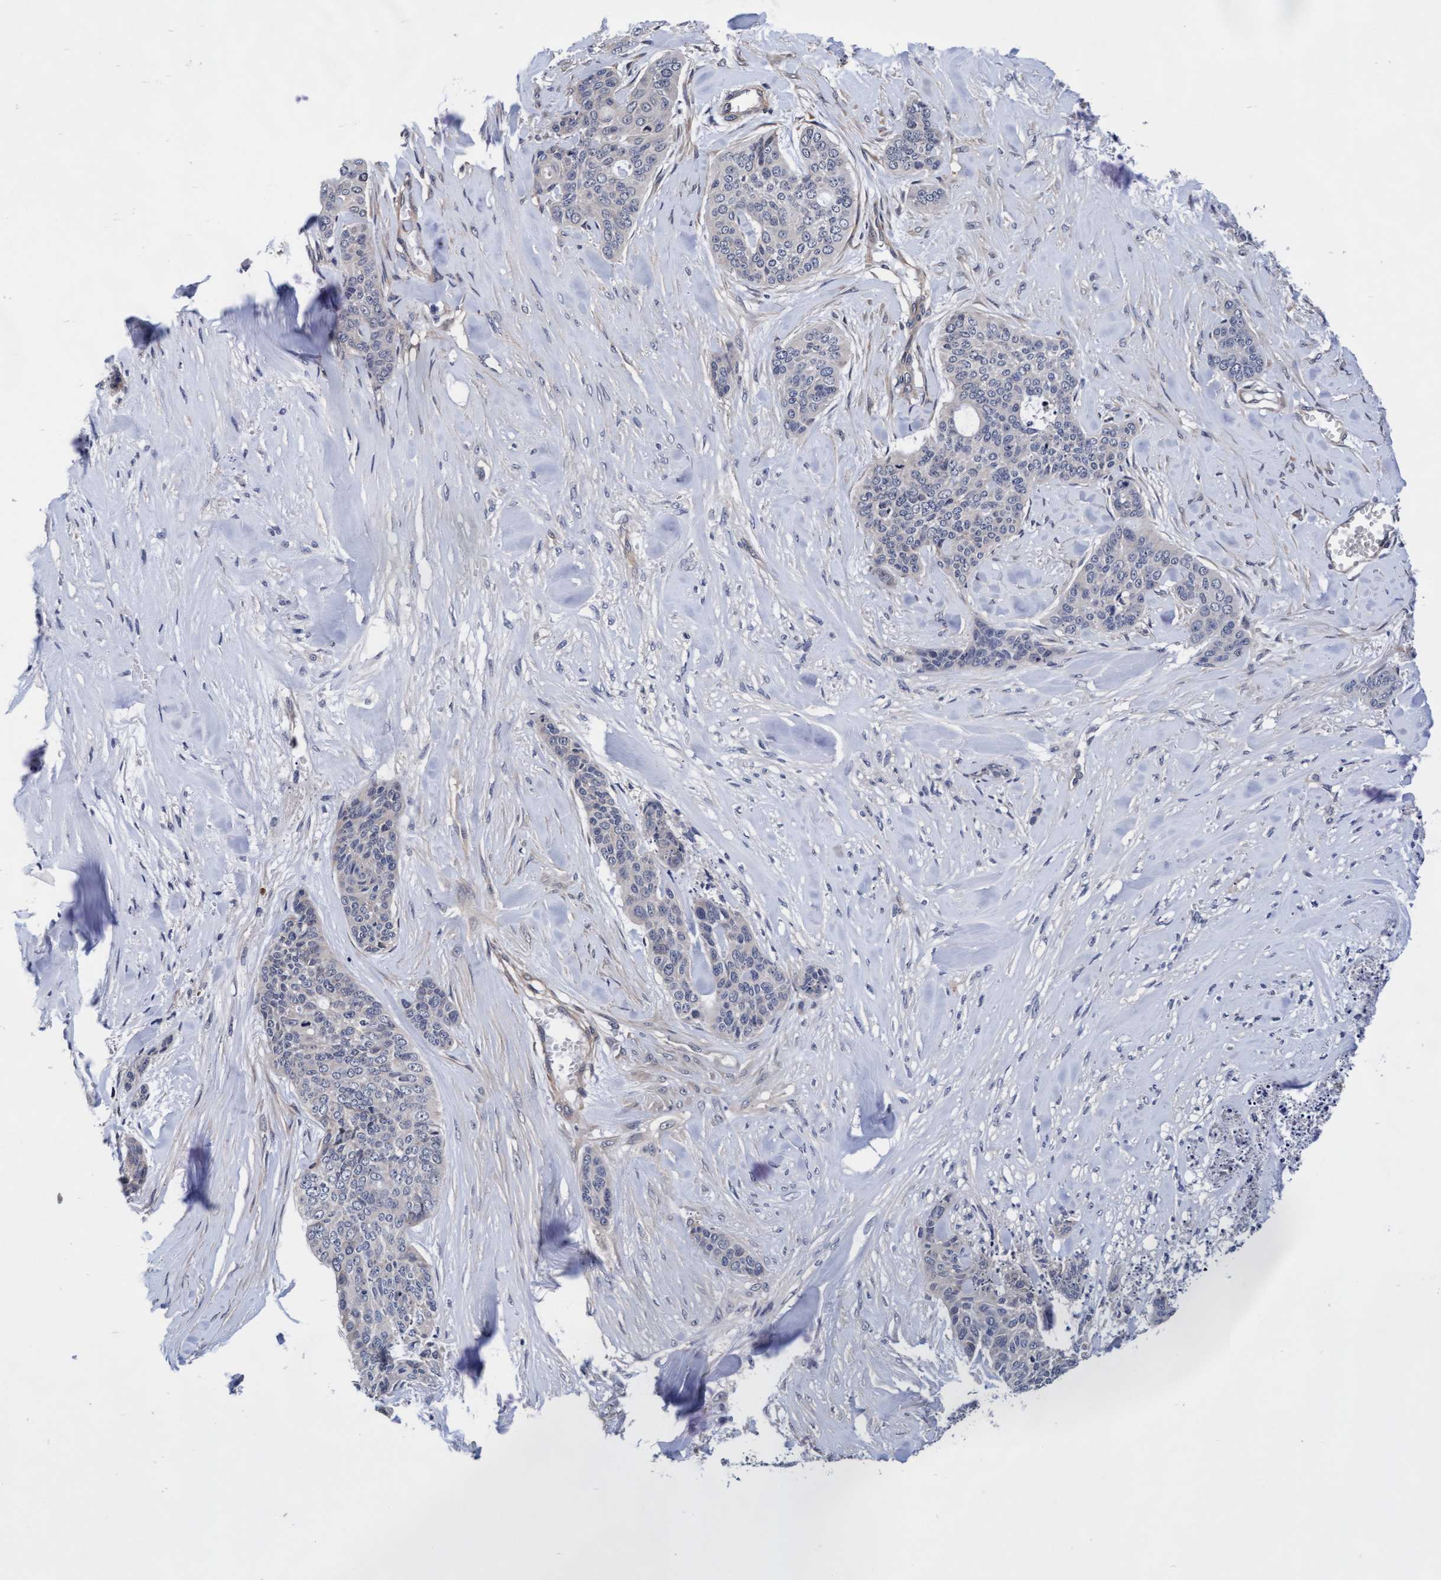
{"staining": {"intensity": "negative", "quantity": "none", "location": "none"}, "tissue": "skin cancer", "cell_type": "Tumor cells", "image_type": "cancer", "snomed": [{"axis": "morphology", "description": "Basal cell carcinoma"}, {"axis": "topography", "description": "Skin"}], "caption": "A micrograph of human skin cancer is negative for staining in tumor cells. (Brightfield microscopy of DAB IHC at high magnification).", "gene": "EFCAB13", "patient": {"sex": "female", "age": 64}}